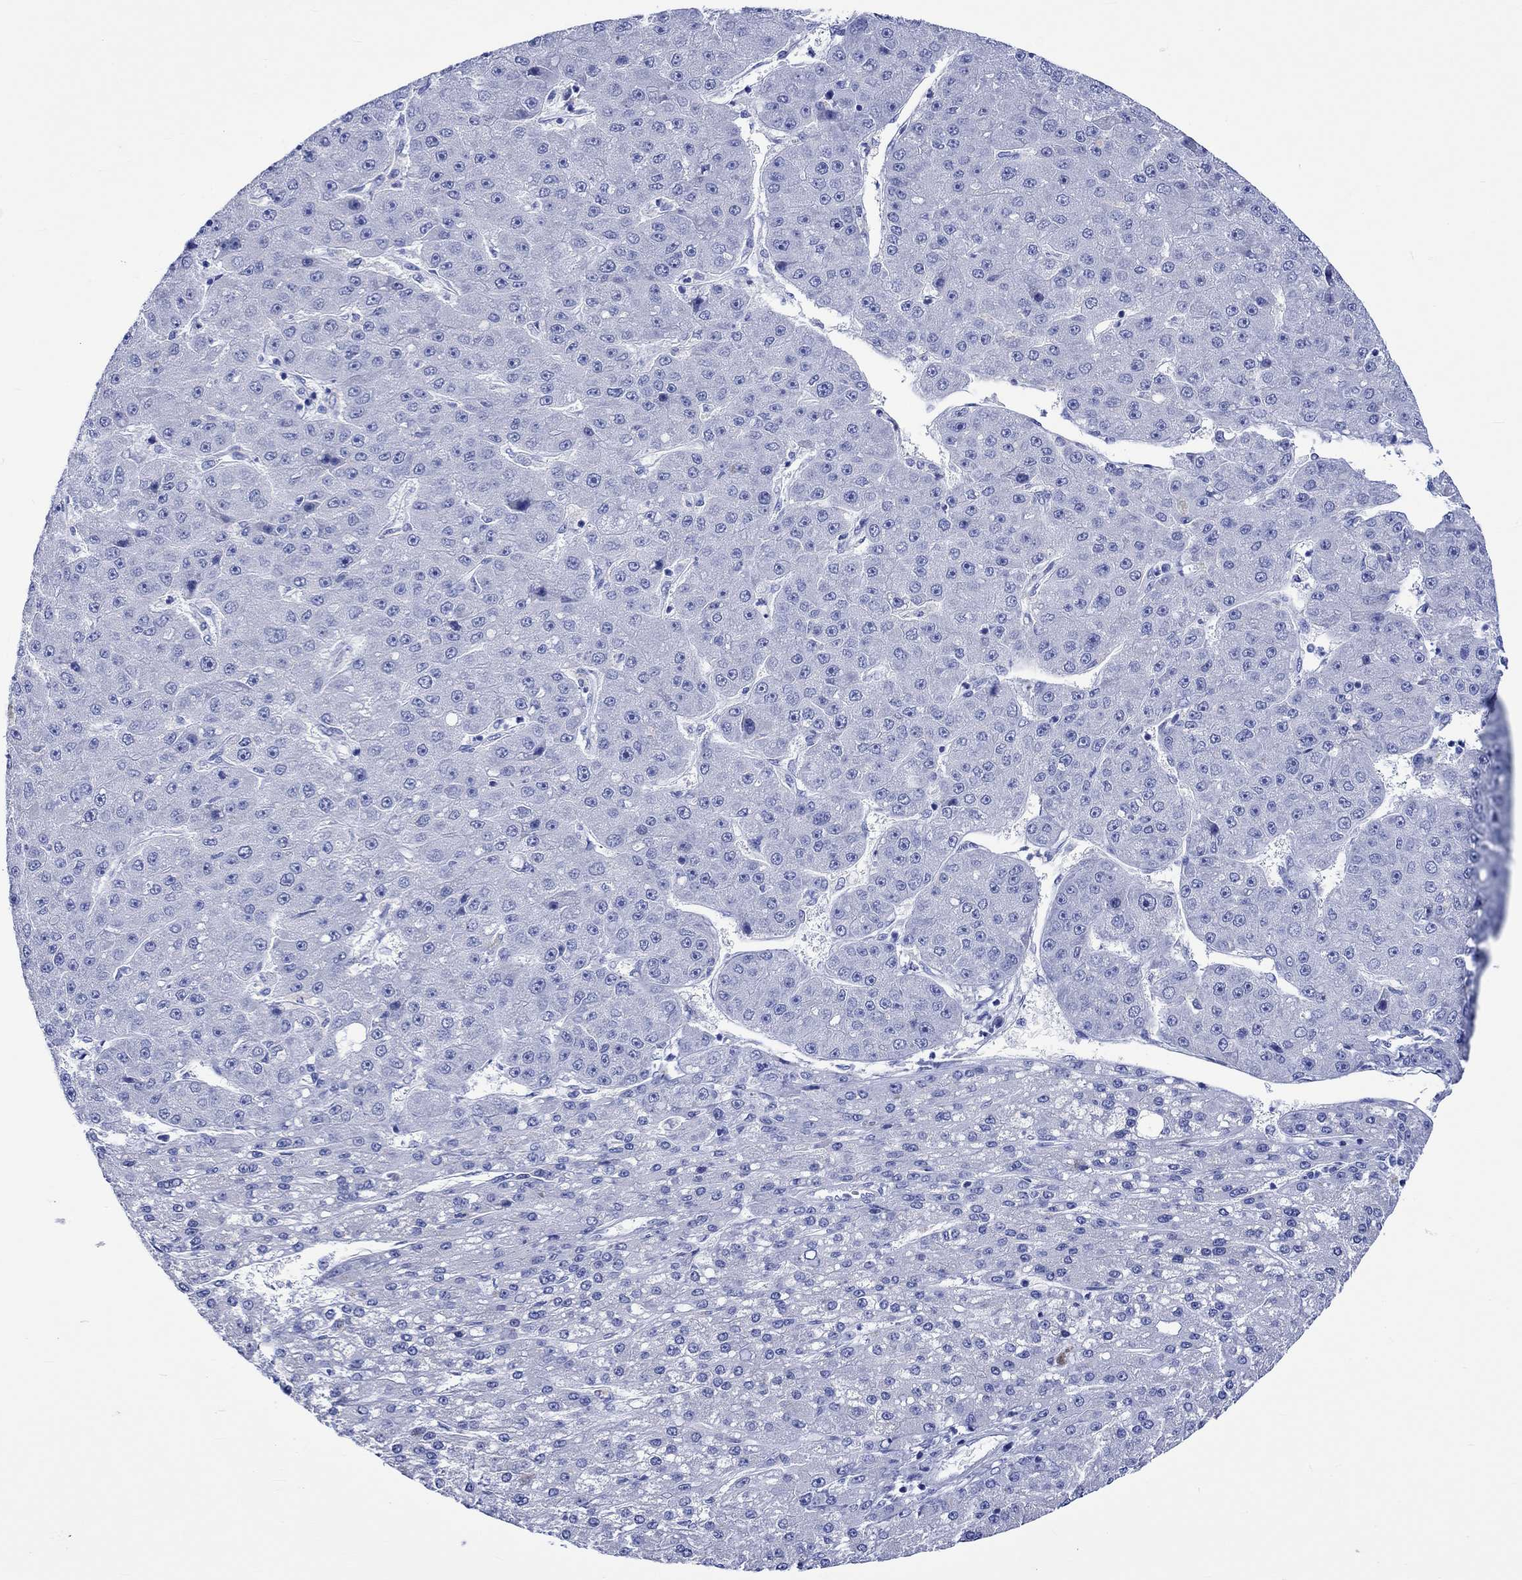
{"staining": {"intensity": "negative", "quantity": "none", "location": "none"}, "tissue": "liver cancer", "cell_type": "Tumor cells", "image_type": "cancer", "snomed": [{"axis": "morphology", "description": "Carcinoma, Hepatocellular, NOS"}, {"axis": "topography", "description": "Liver"}], "caption": "Immunohistochemistry histopathology image of liver cancer (hepatocellular carcinoma) stained for a protein (brown), which displays no staining in tumor cells.", "gene": "HARBI1", "patient": {"sex": "male", "age": 67}}